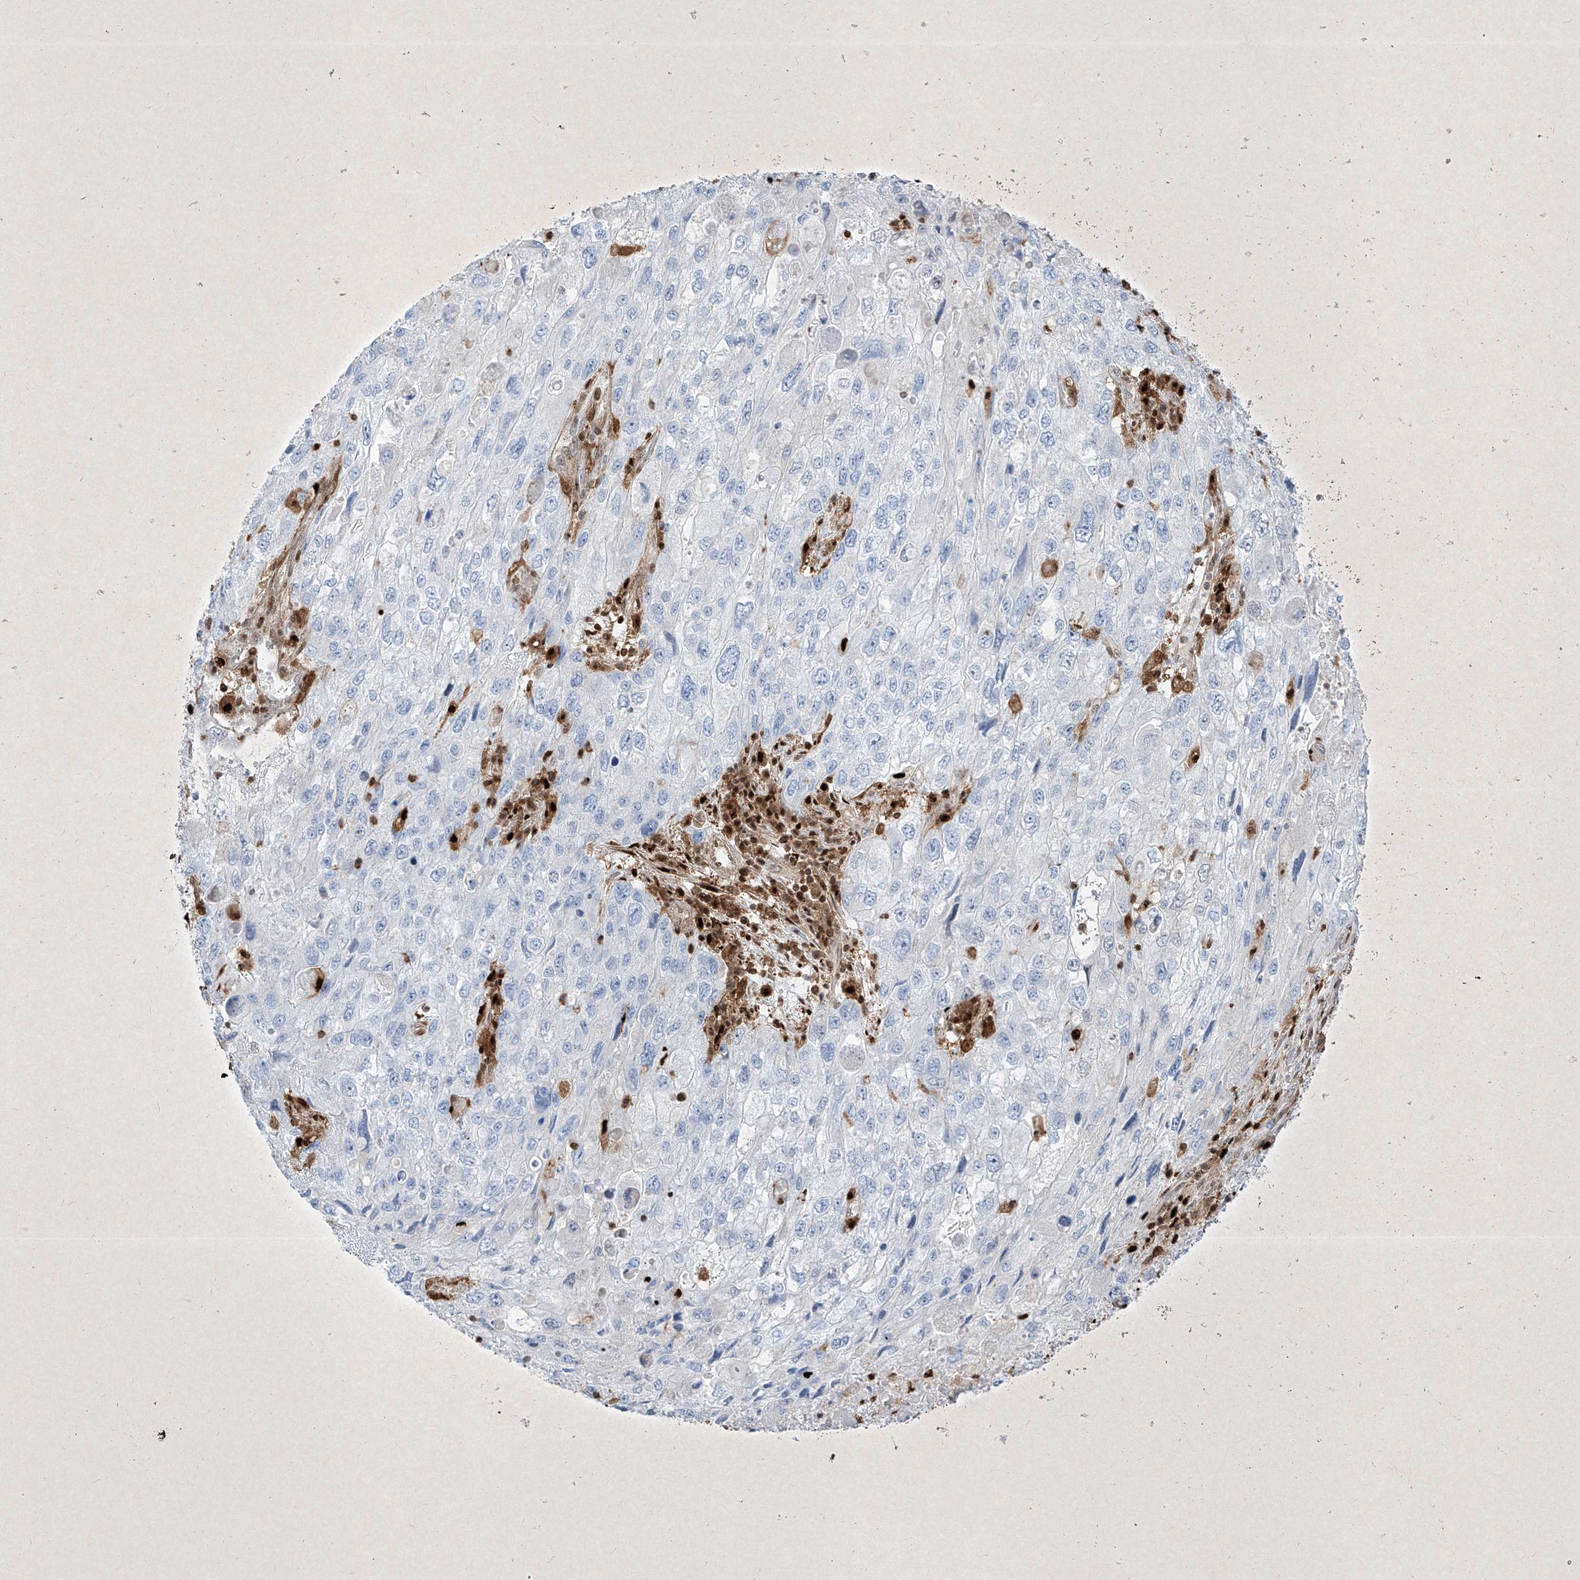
{"staining": {"intensity": "negative", "quantity": "none", "location": "none"}, "tissue": "endometrial cancer", "cell_type": "Tumor cells", "image_type": "cancer", "snomed": [{"axis": "morphology", "description": "Adenocarcinoma, NOS"}, {"axis": "topography", "description": "Endometrium"}], "caption": "Adenocarcinoma (endometrial) was stained to show a protein in brown. There is no significant staining in tumor cells.", "gene": "PSMB10", "patient": {"sex": "female", "age": 49}}